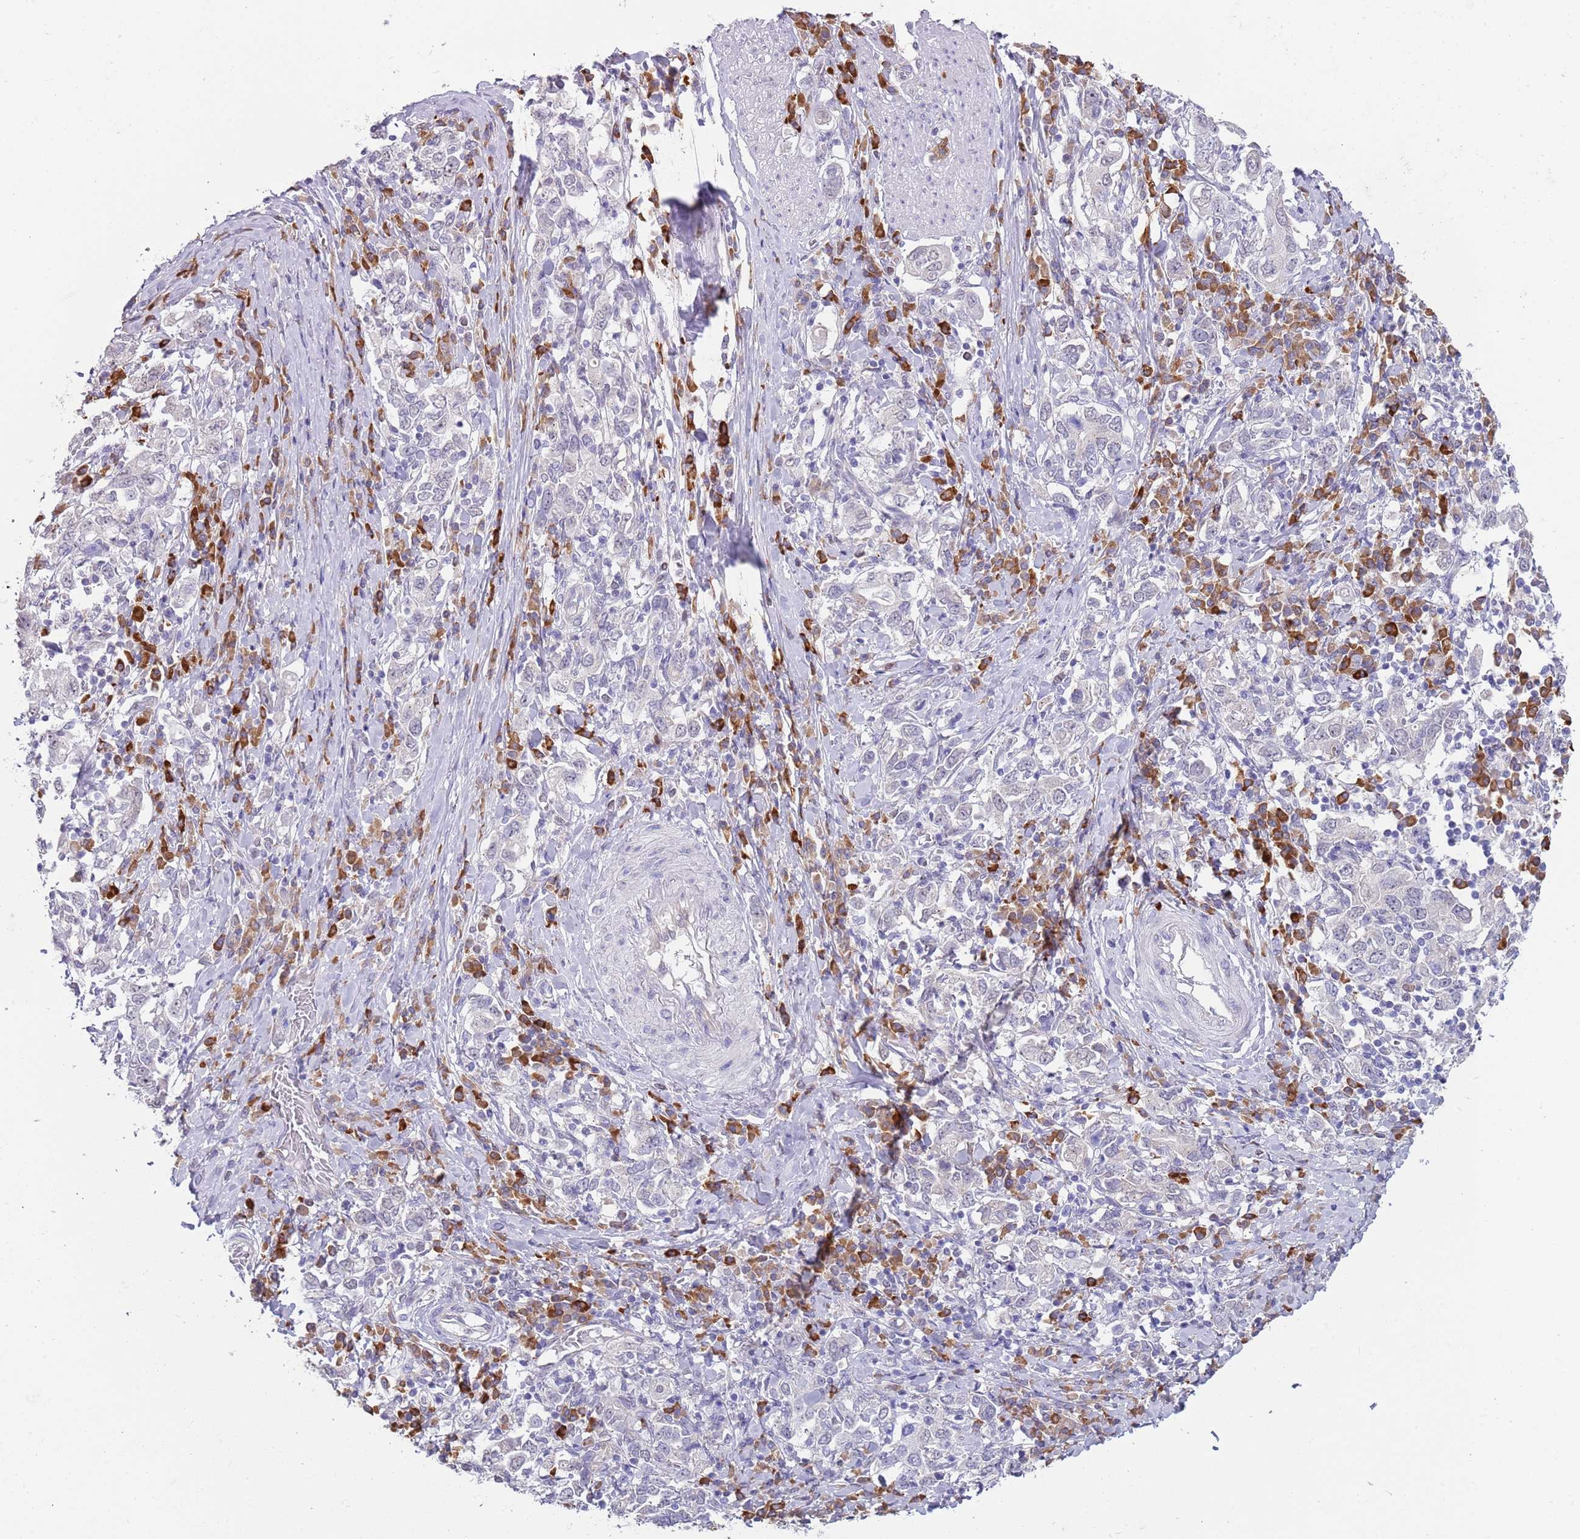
{"staining": {"intensity": "negative", "quantity": "none", "location": "none"}, "tissue": "stomach cancer", "cell_type": "Tumor cells", "image_type": "cancer", "snomed": [{"axis": "morphology", "description": "Adenocarcinoma, NOS"}, {"axis": "topography", "description": "Stomach, upper"}, {"axis": "topography", "description": "Stomach"}], "caption": "Immunohistochemical staining of adenocarcinoma (stomach) reveals no significant staining in tumor cells.", "gene": "TNRC6C", "patient": {"sex": "male", "age": 62}}